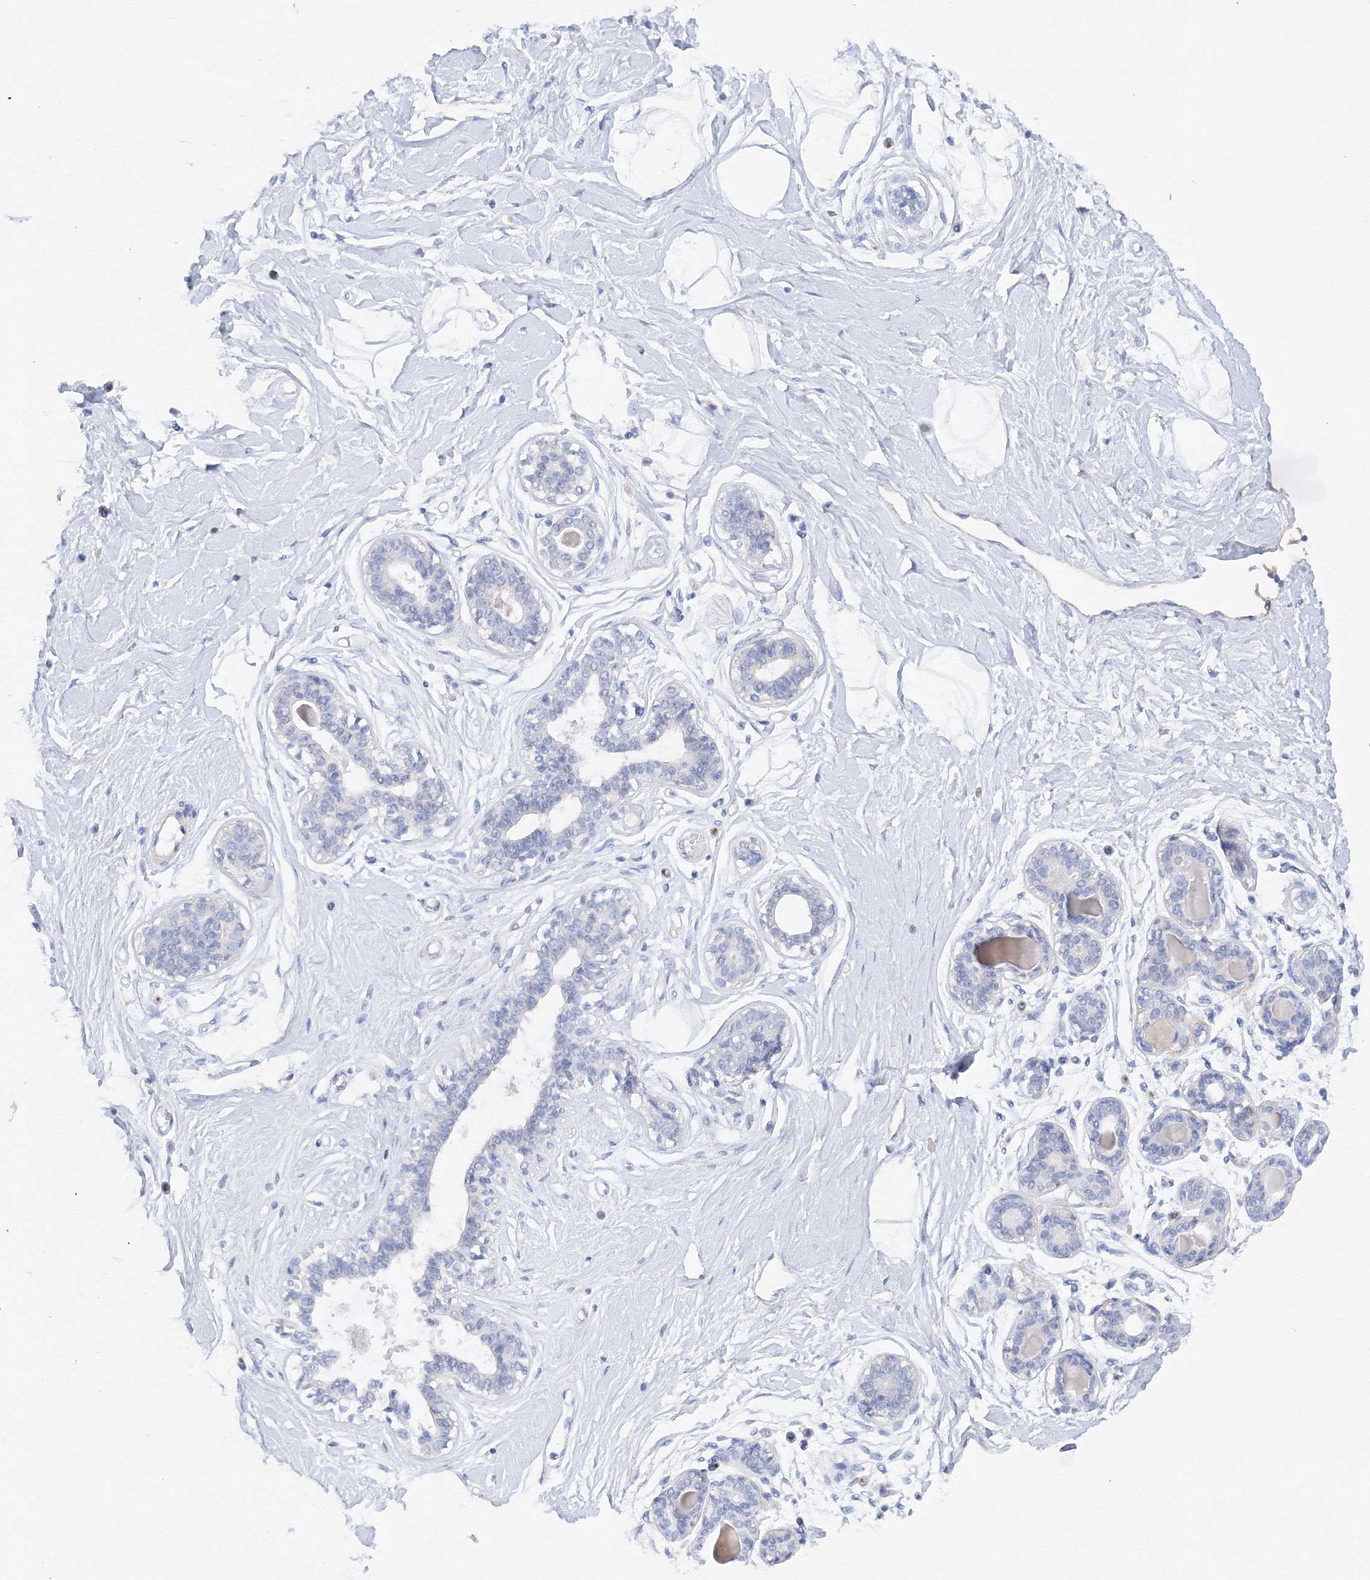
{"staining": {"intensity": "negative", "quantity": "none", "location": "none"}, "tissue": "breast", "cell_type": "Adipocytes", "image_type": "normal", "snomed": [{"axis": "morphology", "description": "Normal tissue, NOS"}, {"axis": "topography", "description": "Breast"}], "caption": "High magnification brightfield microscopy of unremarkable breast stained with DAB (3,3'-diaminobenzidine) (brown) and counterstained with hematoxylin (blue): adipocytes show no significant staining.", "gene": "TAMM41", "patient": {"sex": "female", "age": 45}}